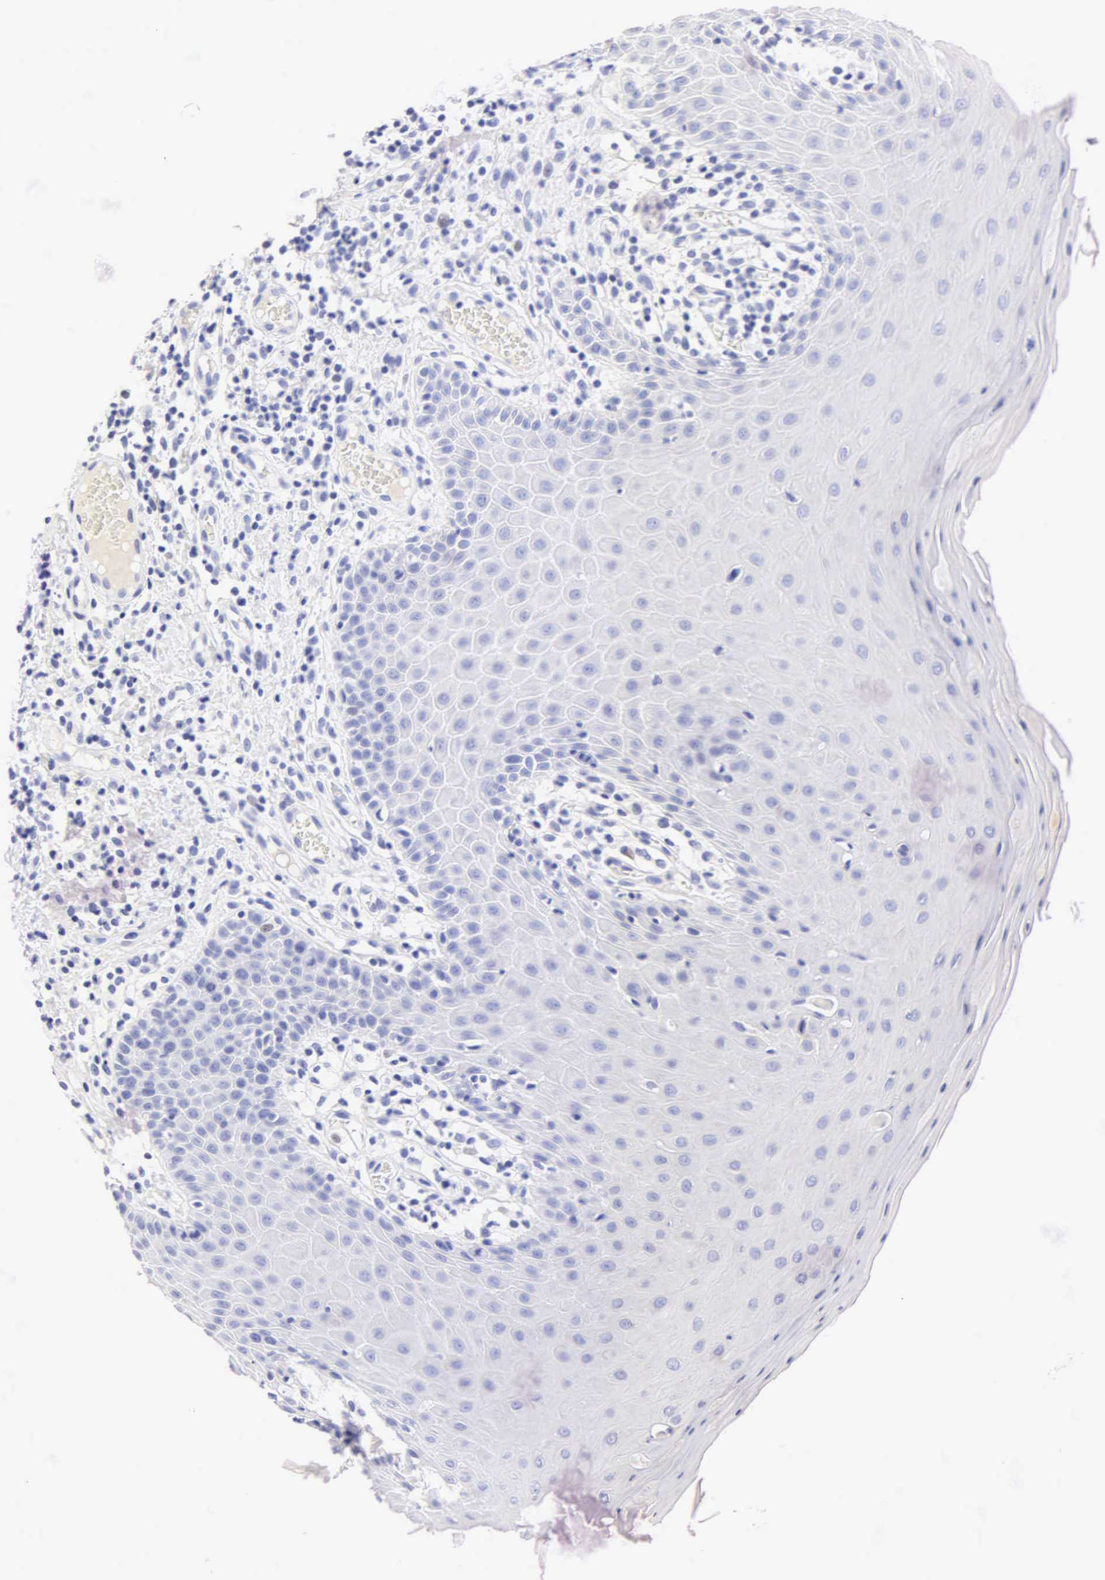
{"staining": {"intensity": "weak", "quantity": "<25%", "location": "cytoplasmic/membranous"}, "tissue": "oral mucosa", "cell_type": "Squamous epithelial cells", "image_type": "normal", "snomed": [{"axis": "morphology", "description": "Normal tissue, NOS"}, {"axis": "topography", "description": "Oral tissue"}], "caption": "A micrograph of oral mucosa stained for a protein demonstrates no brown staining in squamous epithelial cells.", "gene": "NKX2", "patient": {"sex": "female", "age": 56}}